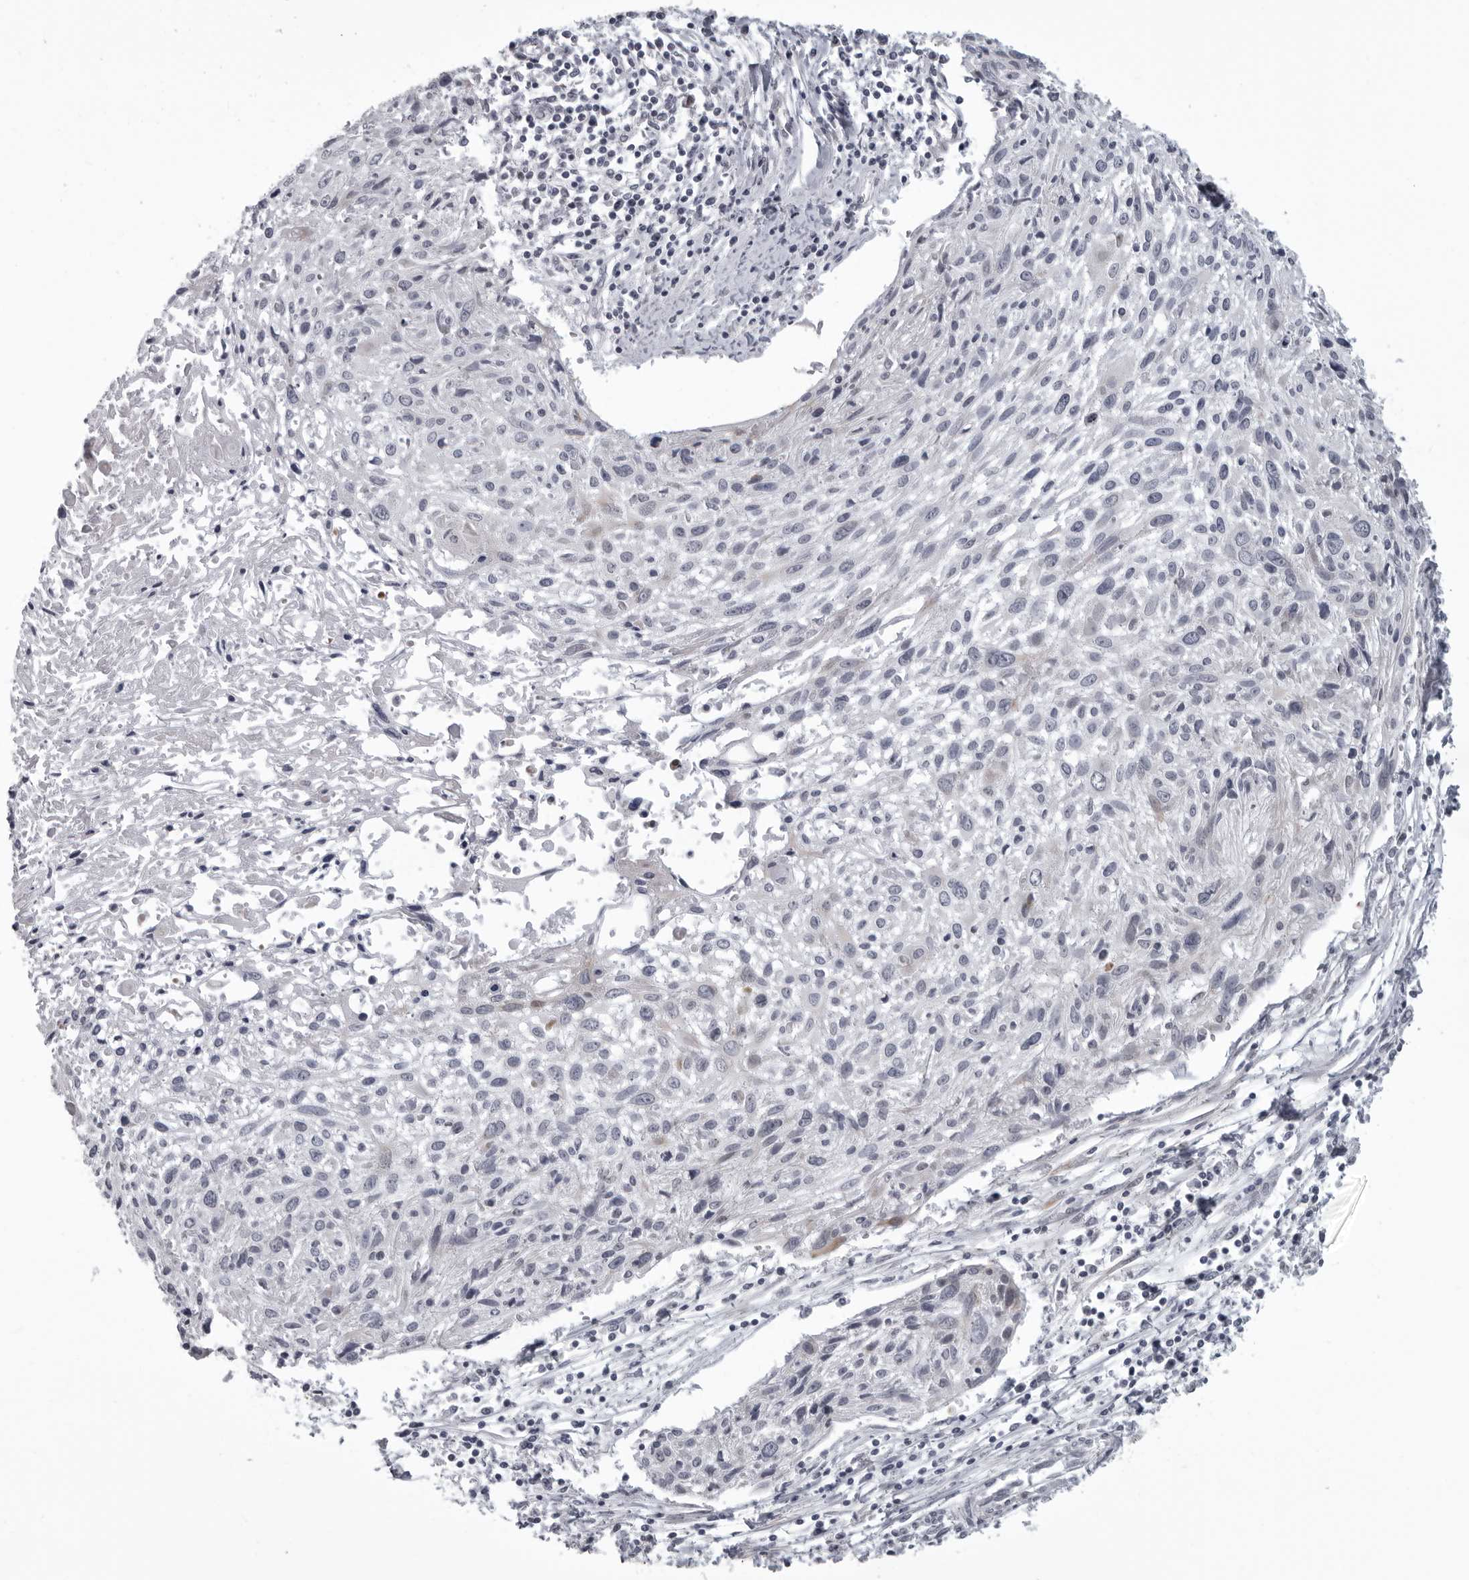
{"staining": {"intensity": "negative", "quantity": "none", "location": "none"}, "tissue": "cervical cancer", "cell_type": "Tumor cells", "image_type": "cancer", "snomed": [{"axis": "morphology", "description": "Squamous cell carcinoma, NOS"}, {"axis": "topography", "description": "Cervix"}], "caption": "This is a micrograph of immunohistochemistry (IHC) staining of cervical cancer, which shows no positivity in tumor cells.", "gene": "THOP1", "patient": {"sex": "female", "age": 51}}